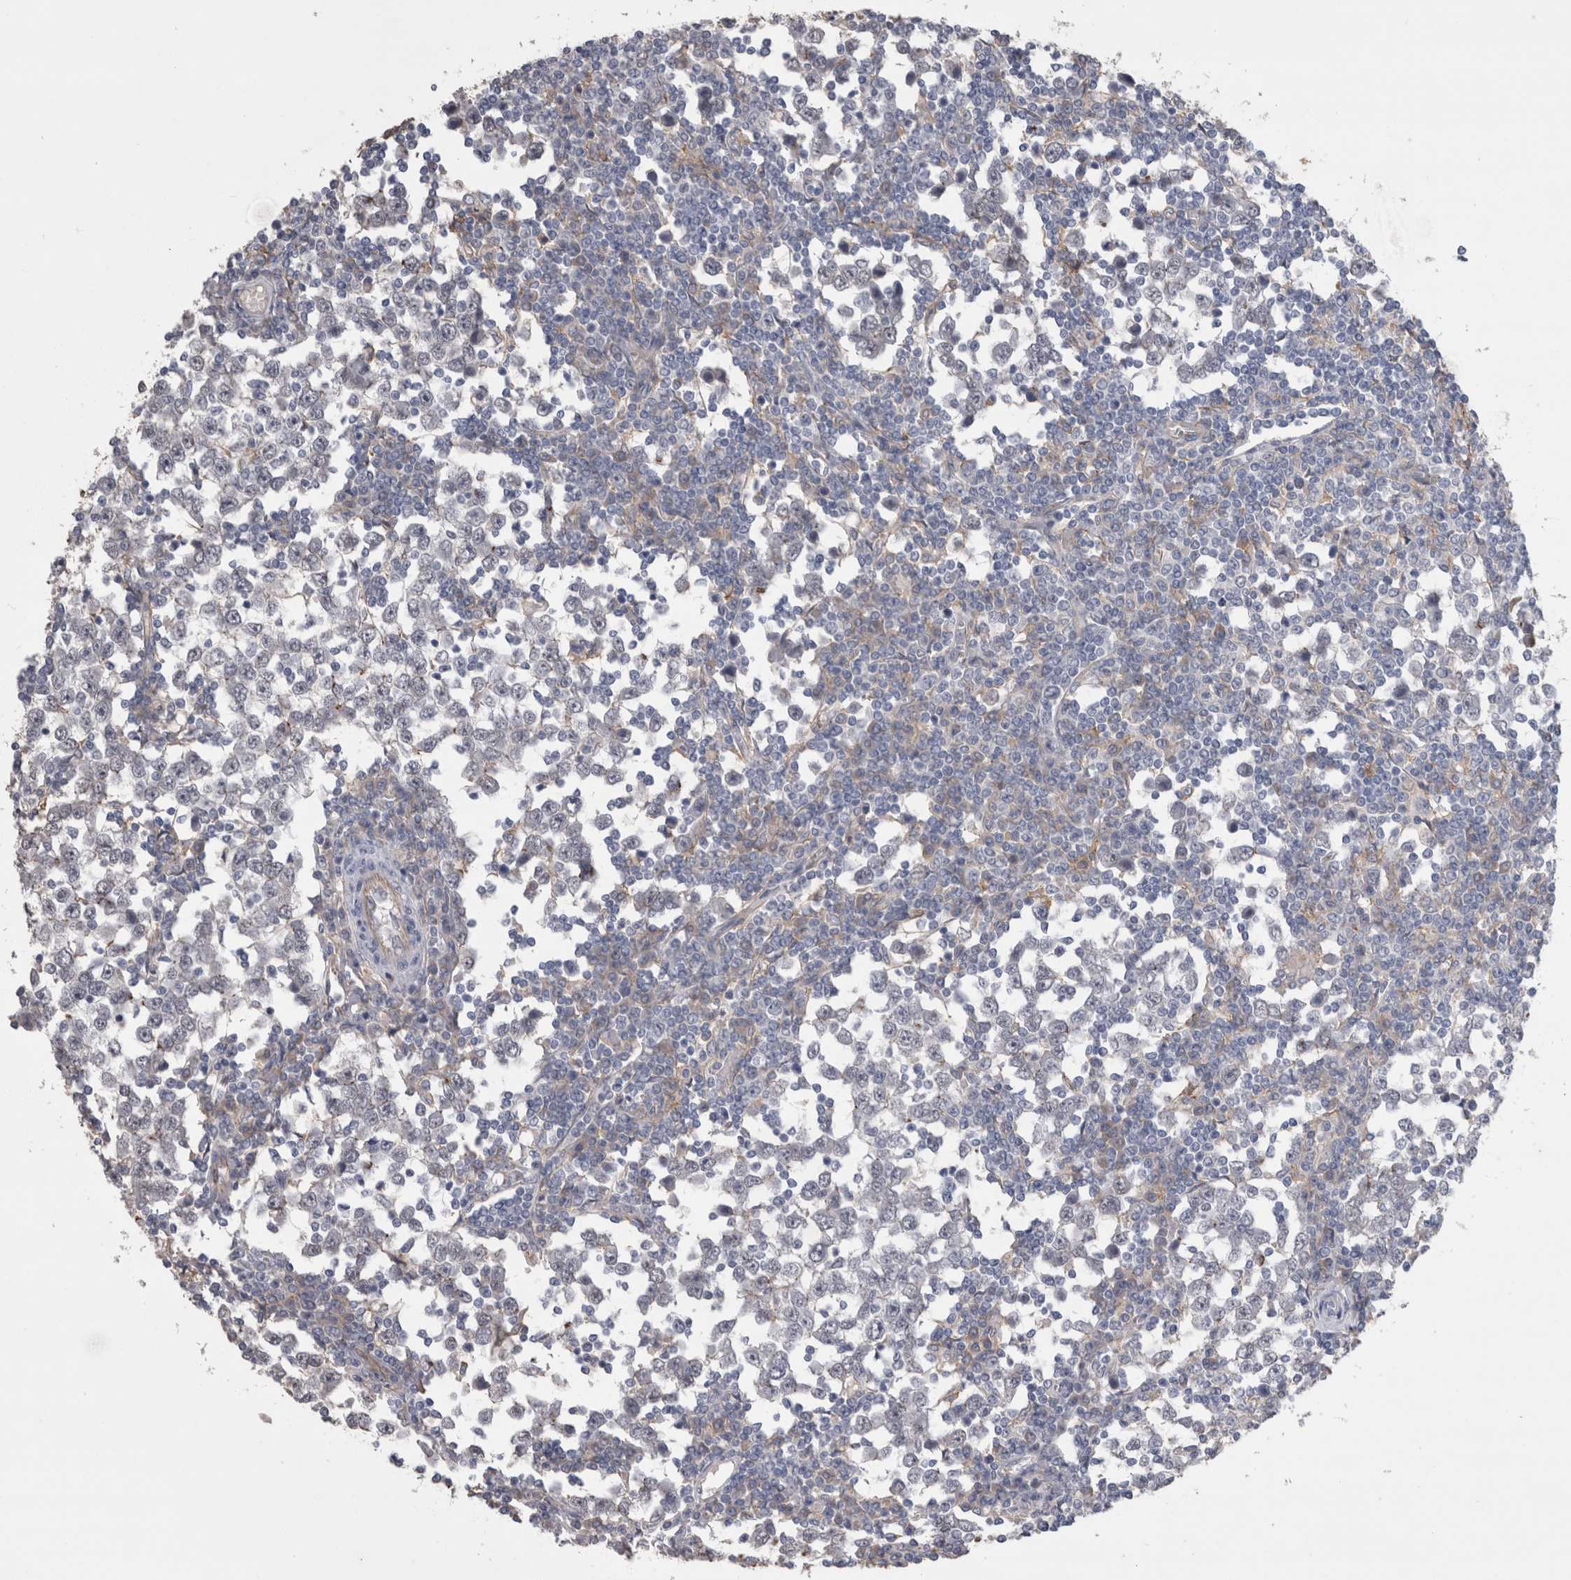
{"staining": {"intensity": "negative", "quantity": "none", "location": "none"}, "tissue": "testis cancer", "cell_type": "Tumor cells", "image_type": "cancer", "snomed": [{"axis": "morphology", "description": "Seminoma, NOS"}, {"axis": "topography", "description": "Testis"}], "caption": "Protein analysis of testis cancer (seminoma) exhibits no significant positivity in tumor cells.", "gene": "NECTIN2", "patient": {"sex": "male", "age": 65}}